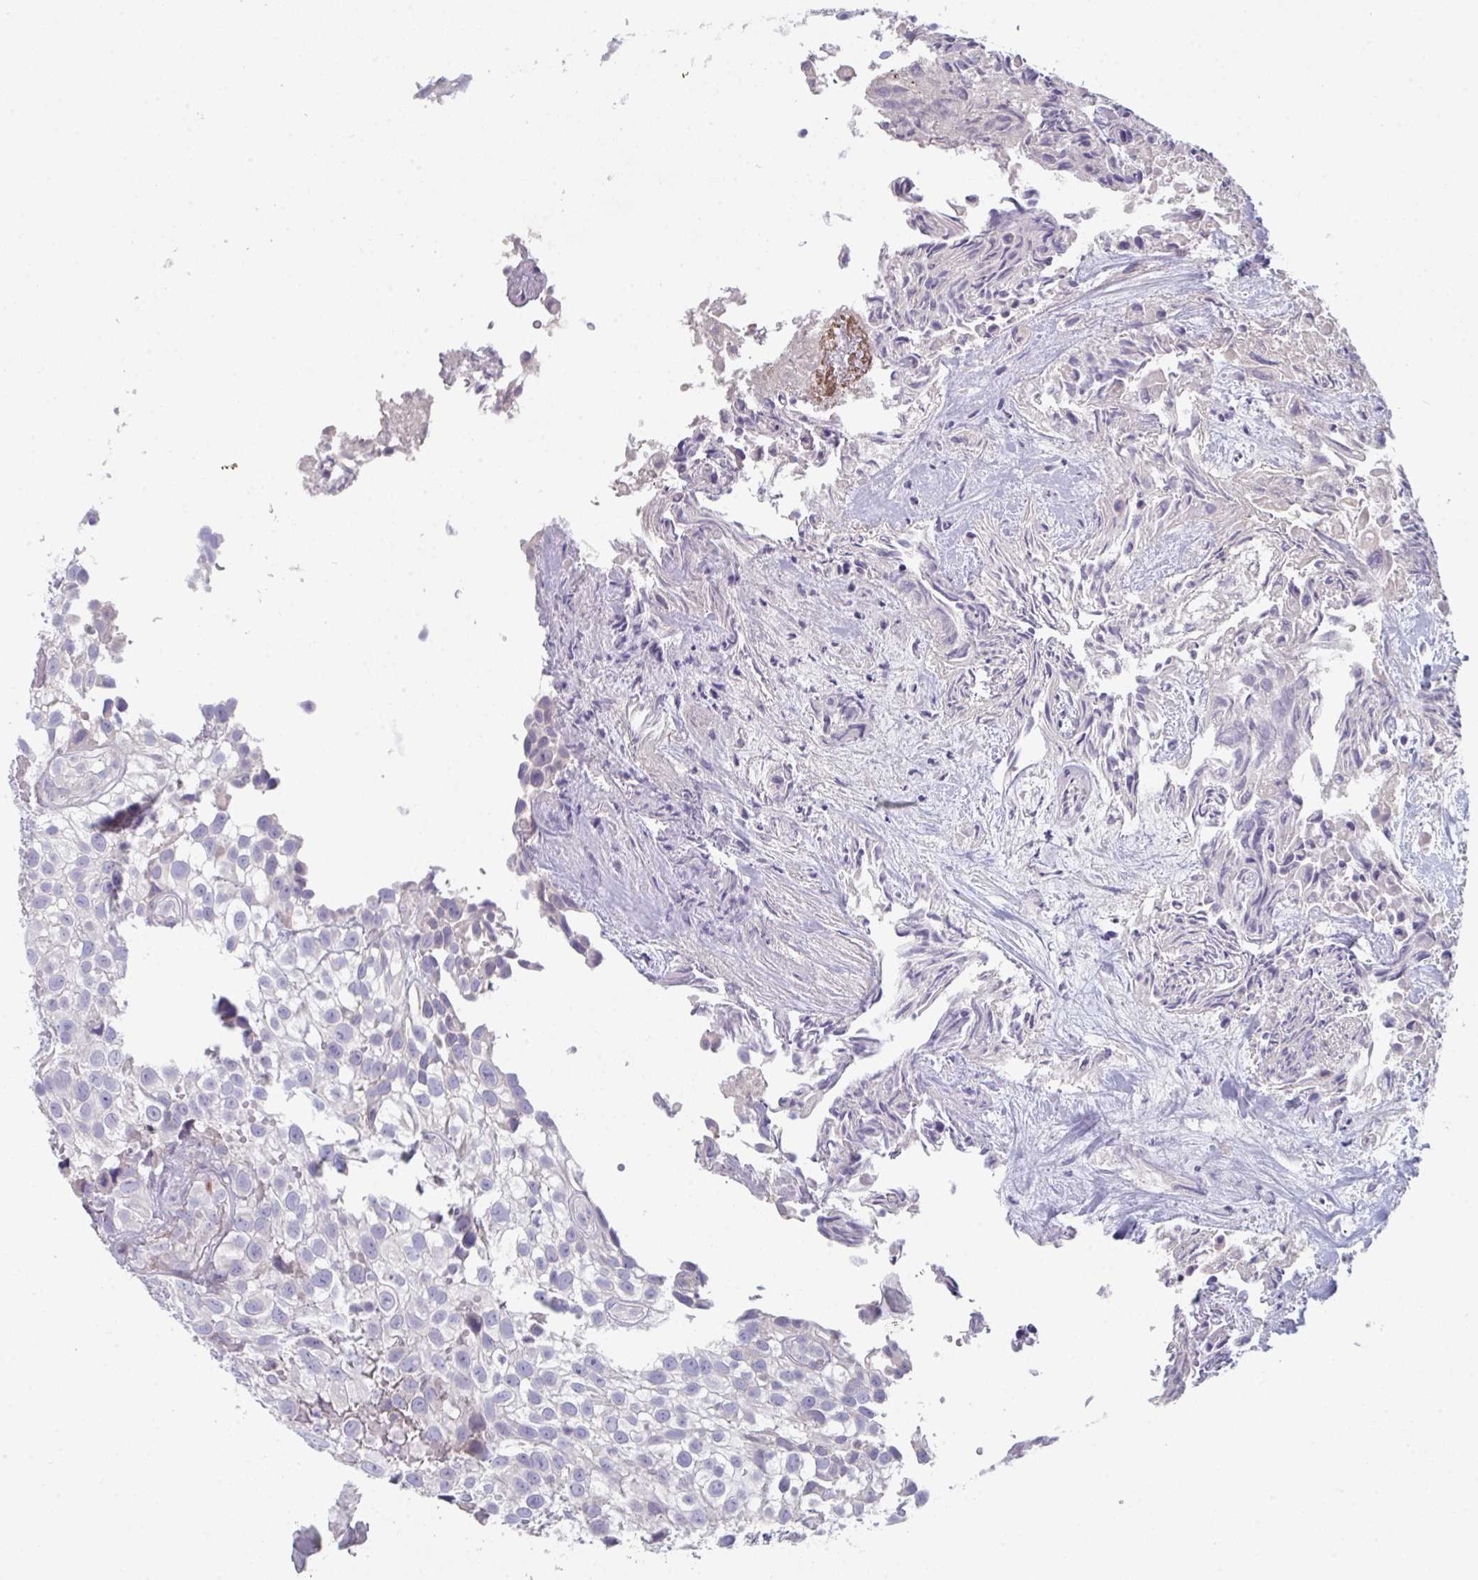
{"staining": {"intensity": "negative", "quantity": "none", "location": "none"}, "tissue": "urothelial cancer", "cell_type": "Tumor cells", "image_type": "cancer", "snomed": [{"axis": "morphology", "description": "Urothelial carcinoma, High grade"}, {"axis": "topography", "description": "Urinary bladder"}], "caption": "Urothelial carcinoma (high-grade) was stained to show a protein in brown. There is no significant staining in tumor cells. (DAB immunohistochemistry (IHC) with hematoxylin counter stain).", "gene": "HGFAC", "patient": {"sex": "male", "age": 56}}